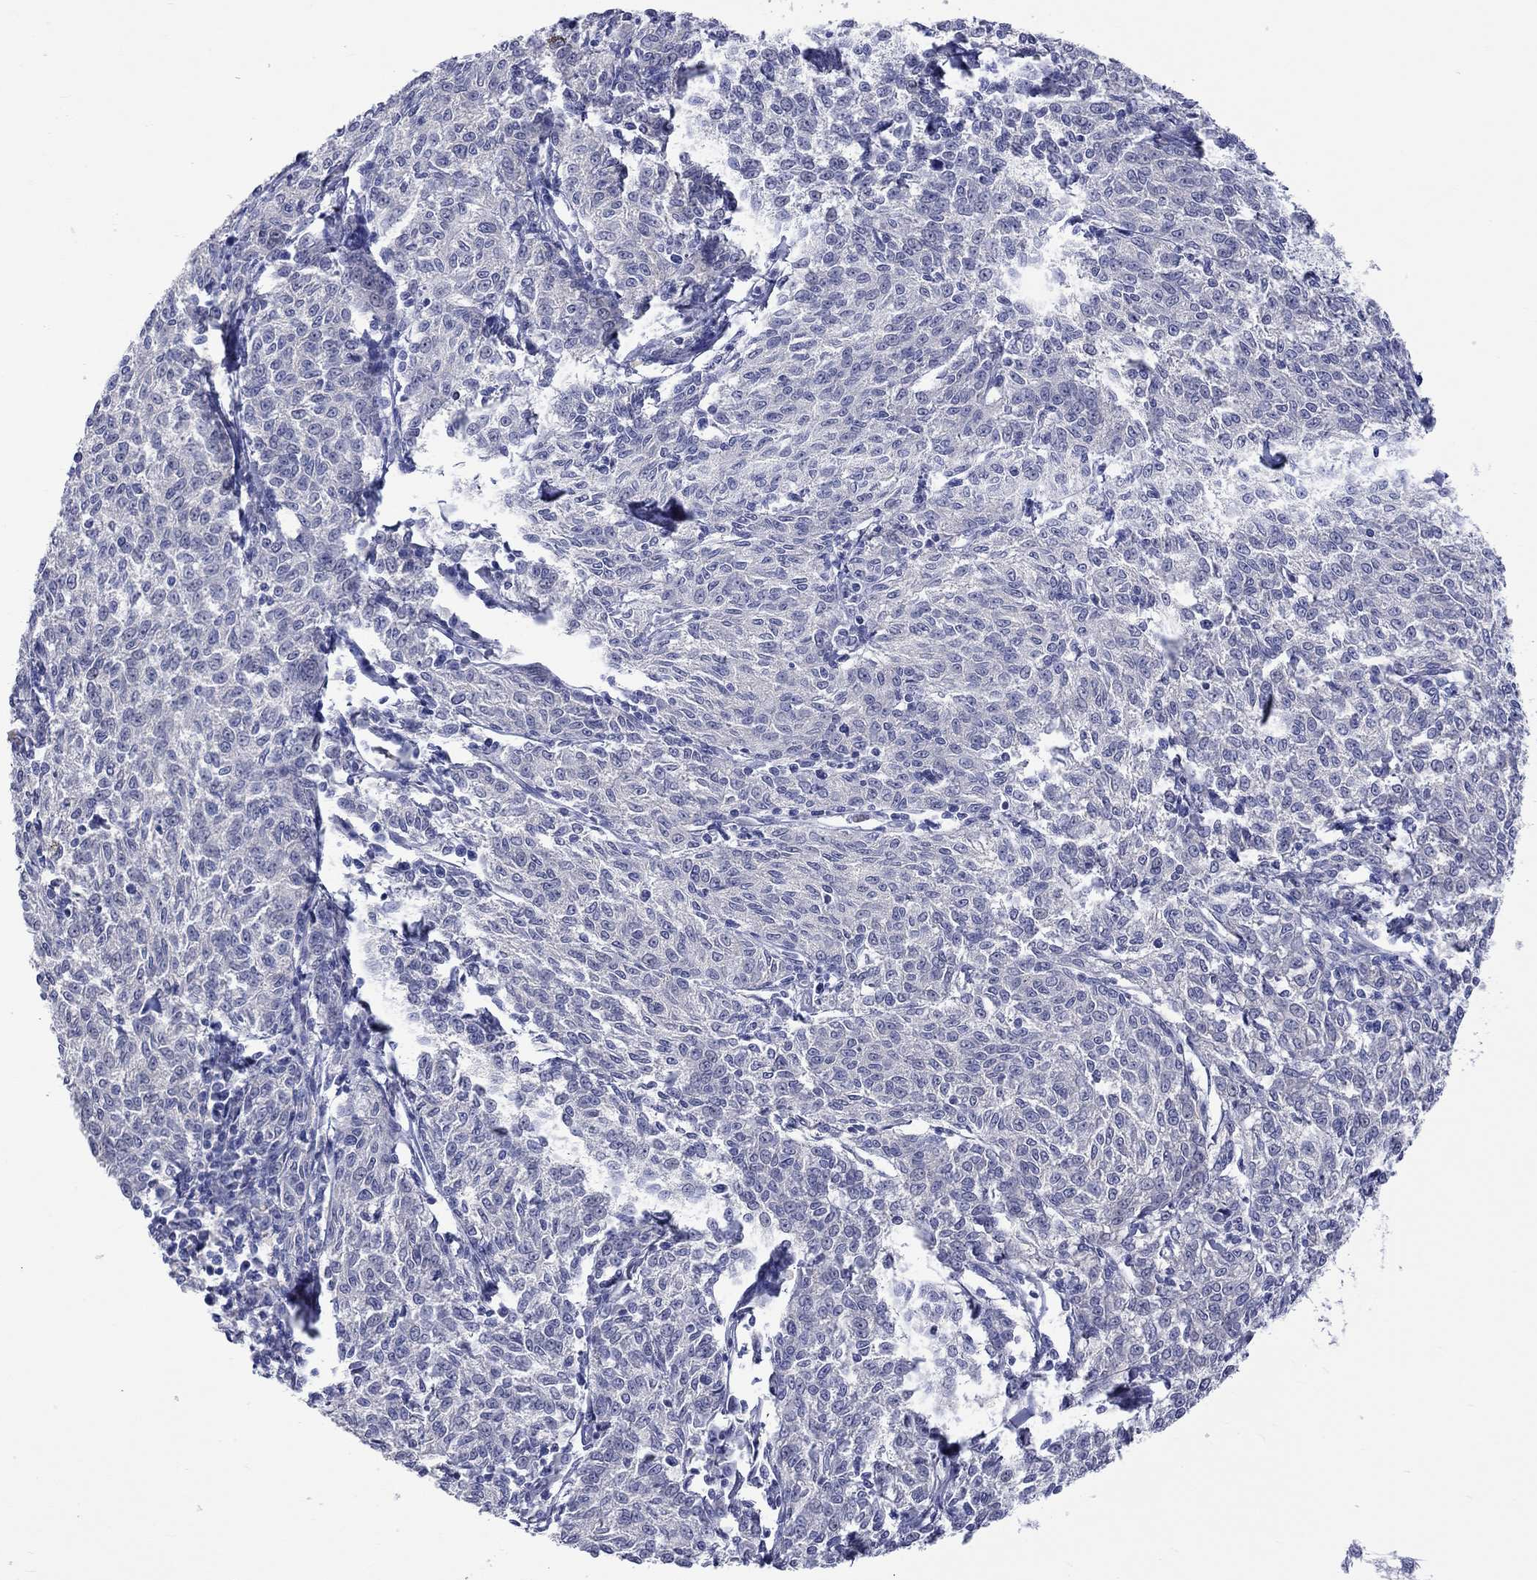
{"staining": {"intensity": "negative", "quantity": "none", "location": "none"}, "tissue": "melanoma", "cell_type": "Tumor cells", "image_type": "cancer", "snomed": [{"axis": "morphology", "description": "Malignant melanoma, NOS"}, {"axis": "topography", "description": "Skin"}], "caption": "DAB (3,3'-diaminobenzidine) immunohistochemical staining of human melanoma reveals no significant expression in tumor cells. (DAB IHC with hematoxylin counter stain).", "gene": "CERS1", "patient": {"sex": "female", "age": 72}}